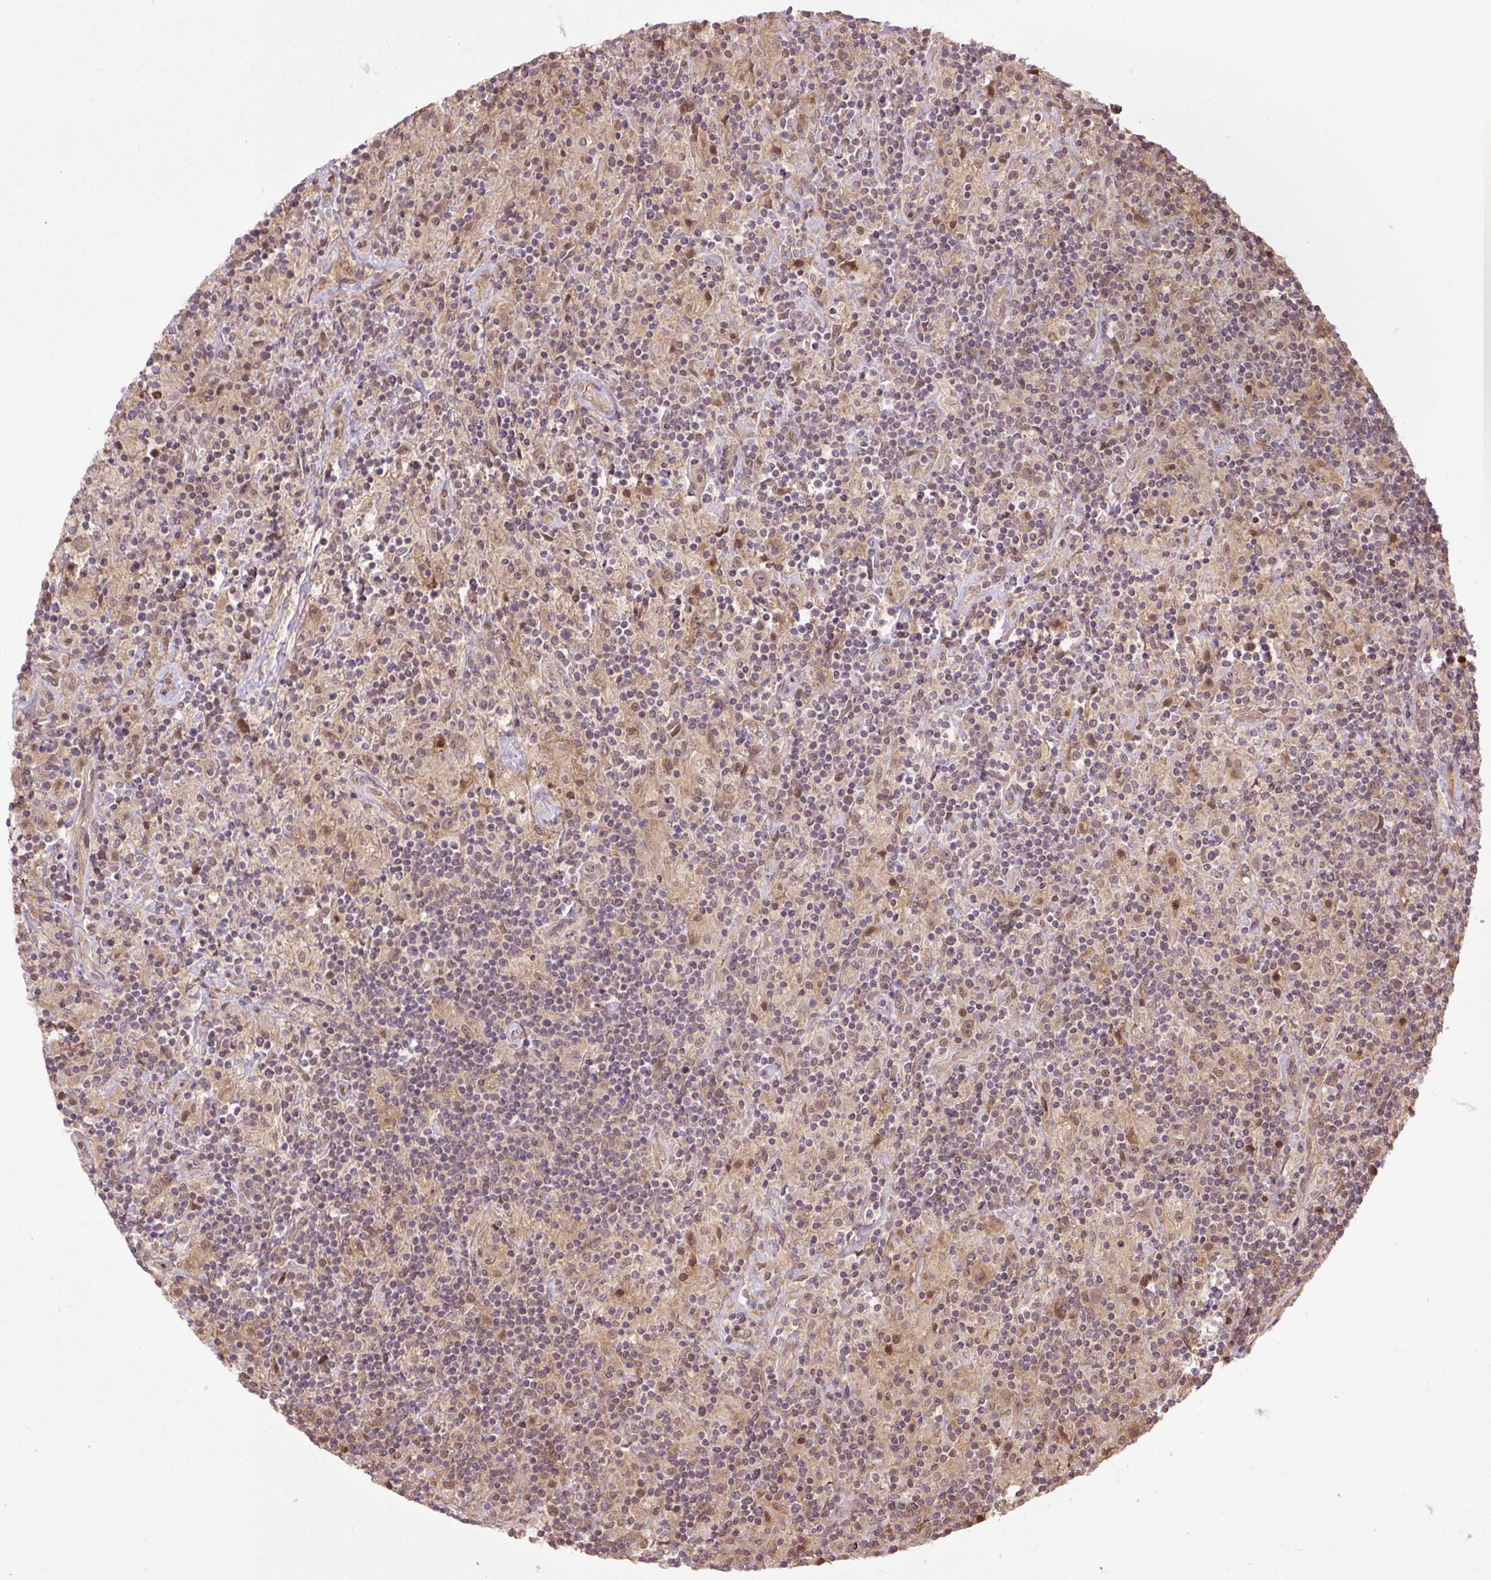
{"staining": {"intensity": "moderate", "quantity": "25%-75%", "location": "cytoplasmic/membranous"}, "tissue": "lymphoma", "cell_type": "Tumor cells", "image_type": "cancer", "snomed": [{"axis": "morphology", "description": "Hodgkin's disease, NOS"}, {"axis": "topography", "description": "Lymph node"}], "caption": "There is medium levels of moderate cytoplasmic/membranous positivity in tumor cells of Hodgkin's disease, as demonstrated by immunohistochemical staining (brown color).", "gene": "TPT1", "patient": {"sex": "male", "age": 70}}